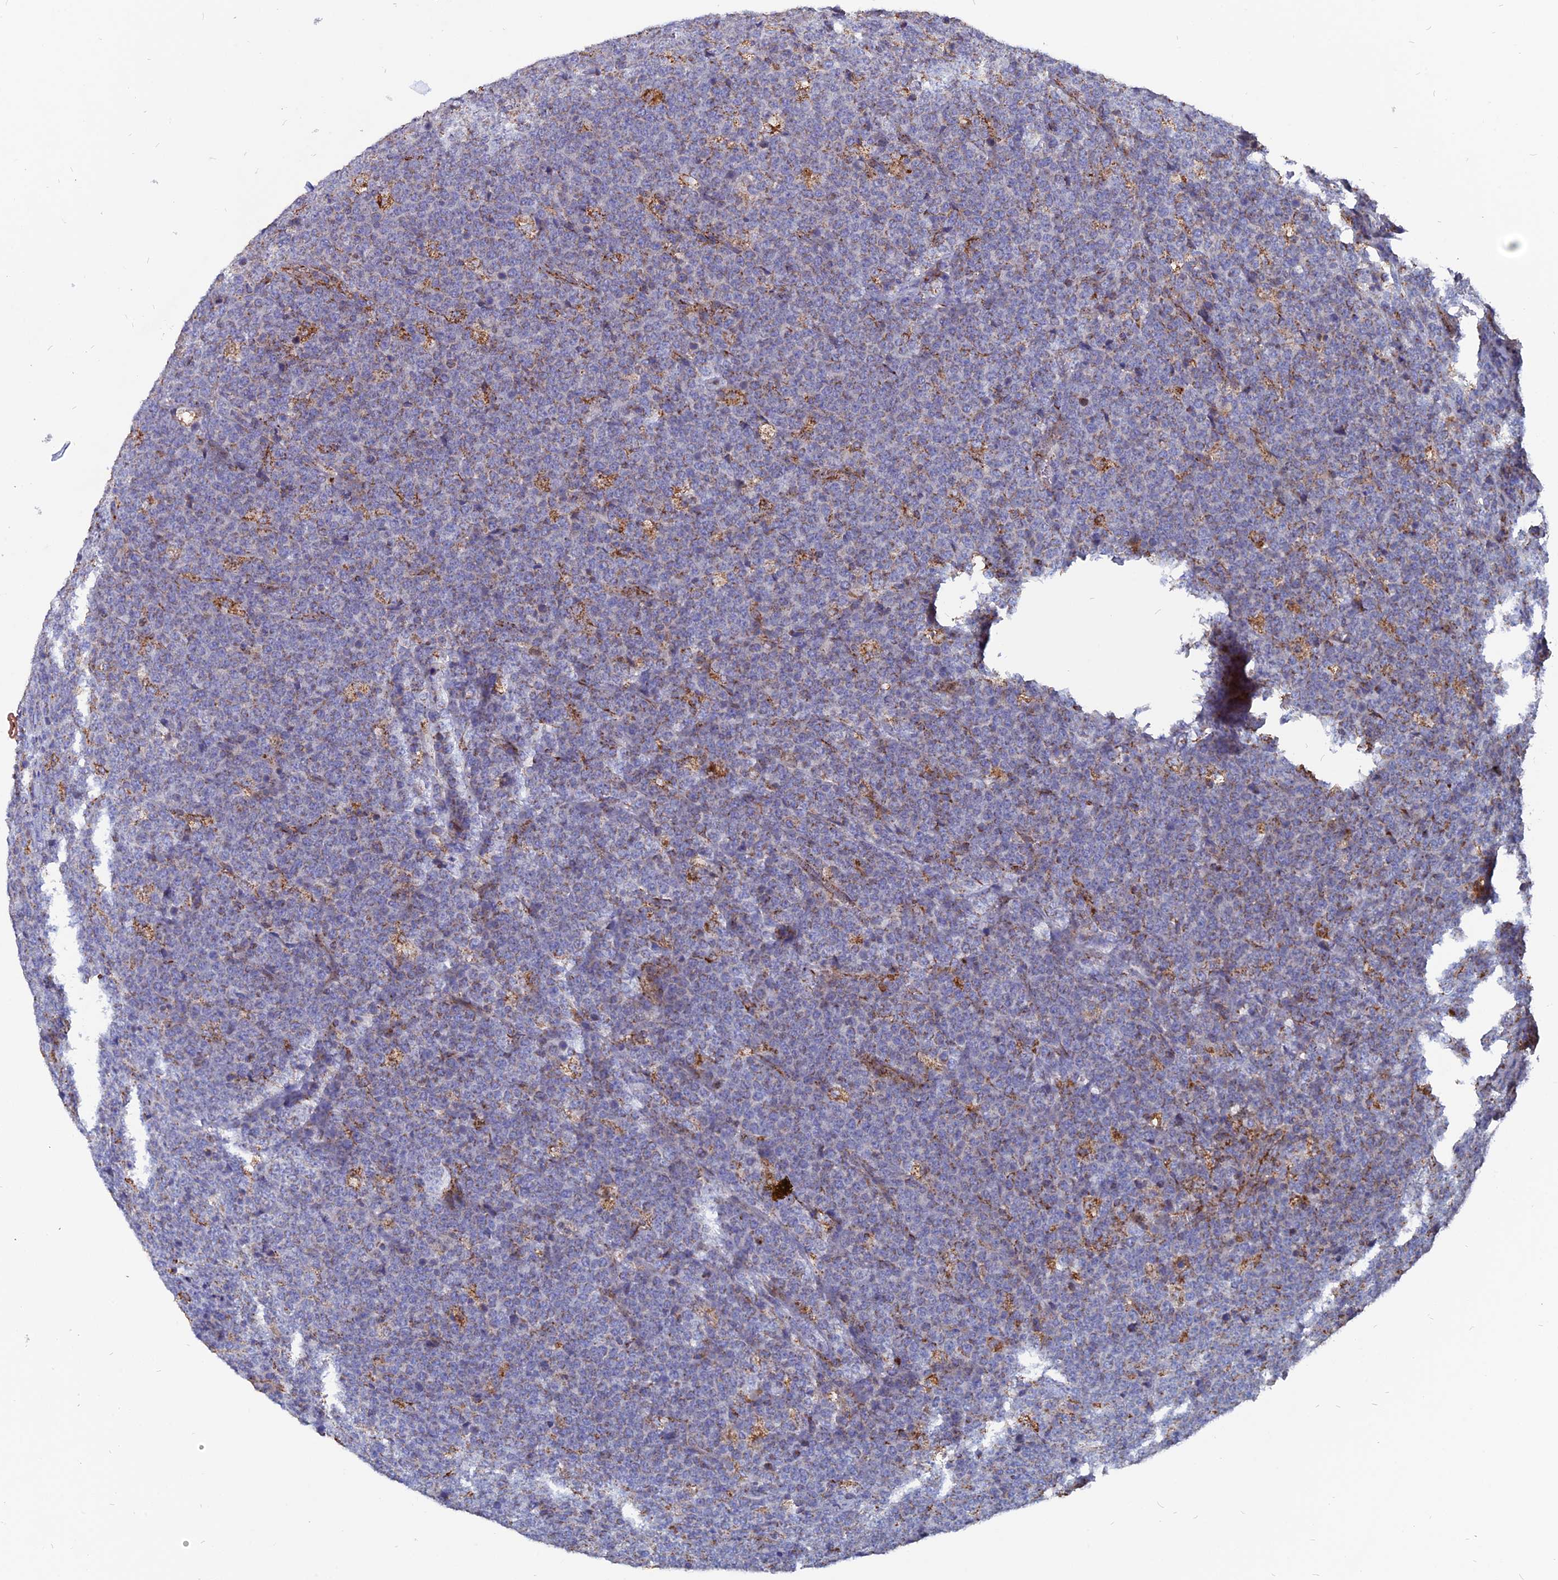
{"staining": {"intensity": "moderate", "quantity": "<25%", "location": "cytoplasmic/membranous"}, "tissue": "lymphoma", "cell_type": "Tumor cells", "image_type": "cancer", "snomed": [{"axis": "morphology", "description": "Malignant lymphoma, non-Hodgkin's type, High grade"}, {"axis": "topography", "description": "Small intestine"}], "caption": "Immunohistochemical staining of high-grade malignant lymphoma, non-Hodgkin's type displays low levels of moderate cytoplasmic/membranous staining in approximately <25% of tumor cells.", "gene": "TGFA", "patient": {"sex": "male", "age": 8}}